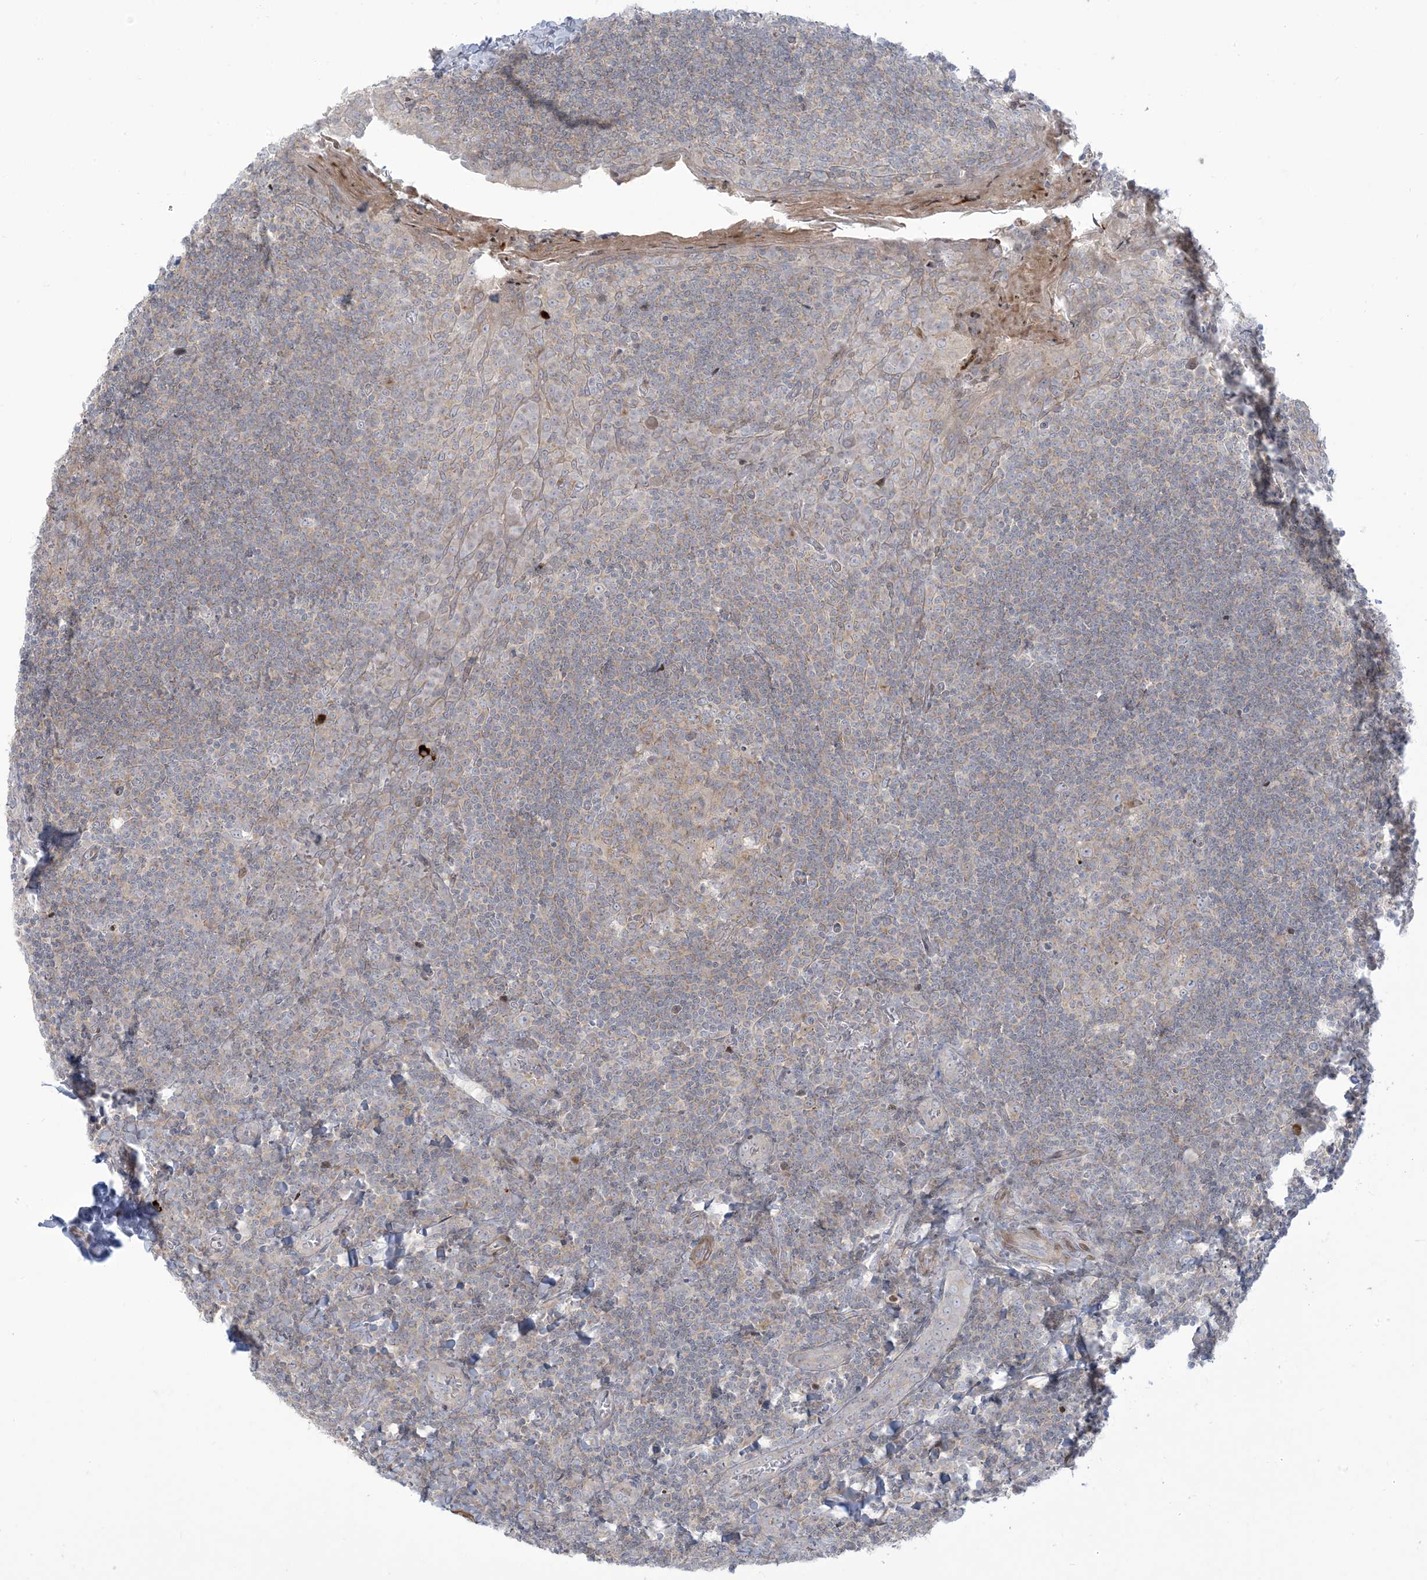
{"staining": {"intensity": "weak", "quantity": "25%-75%", "location": "cytoplasmic/membranous"}, "tissue": "tonsil", "cell_type": "Germinal center cells", "image_type": "normal", "snomed": [{"axis": "morphology", "description": "Normal tissue, NOS"}, {"axis": "topography", "description": "Tonsil"}], "caption": "There is low levels of weak cytoplasmic/membranous positivity in germinal center cells of normal tonsil, as demonstrated by immunohistochemical staining (brown color).", "gene": "AFTPH", "patient": {"sex": "male", "age": 27}}